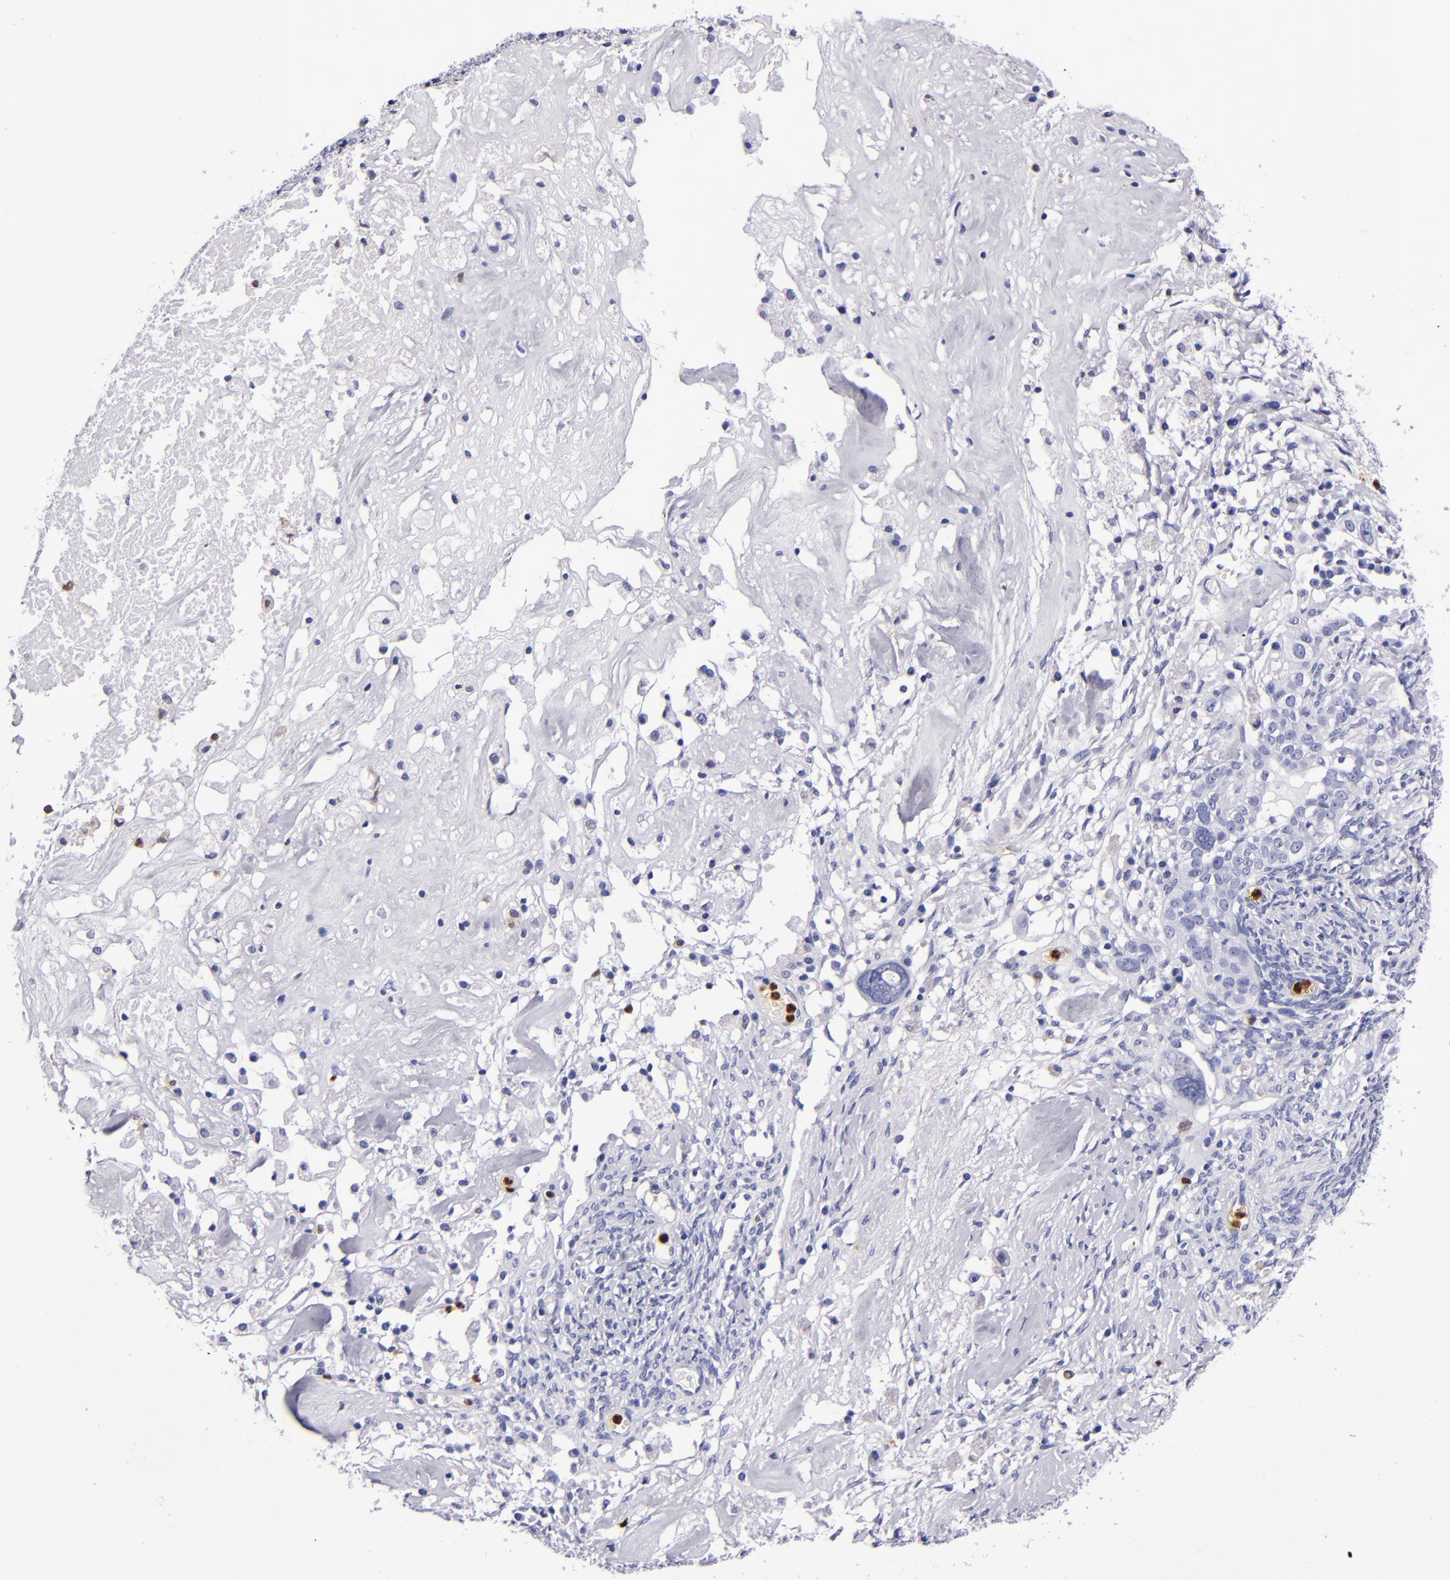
{"staining": {"intensity": "negative", "quantity": "none", "location": "none"}, "tissue": "ovarian cancer", "cell_type": "Tumor cells", "image_type": "cancer", "snomed": [{"axis": "morphology", "description": "Normal tissue, NOS"}, {"axis": "morphology", "description": "Cystadenocarcinoma, serous, NOS"}, {"axis": "topography", "description": "Ovary"}], "caption": "A histopathology image of human serous cystadenocarcinoma (ovarian) is negative for staining in tumor cells.", "gene": "S100A8", "patient": {"sex": "female", "age": 62}}